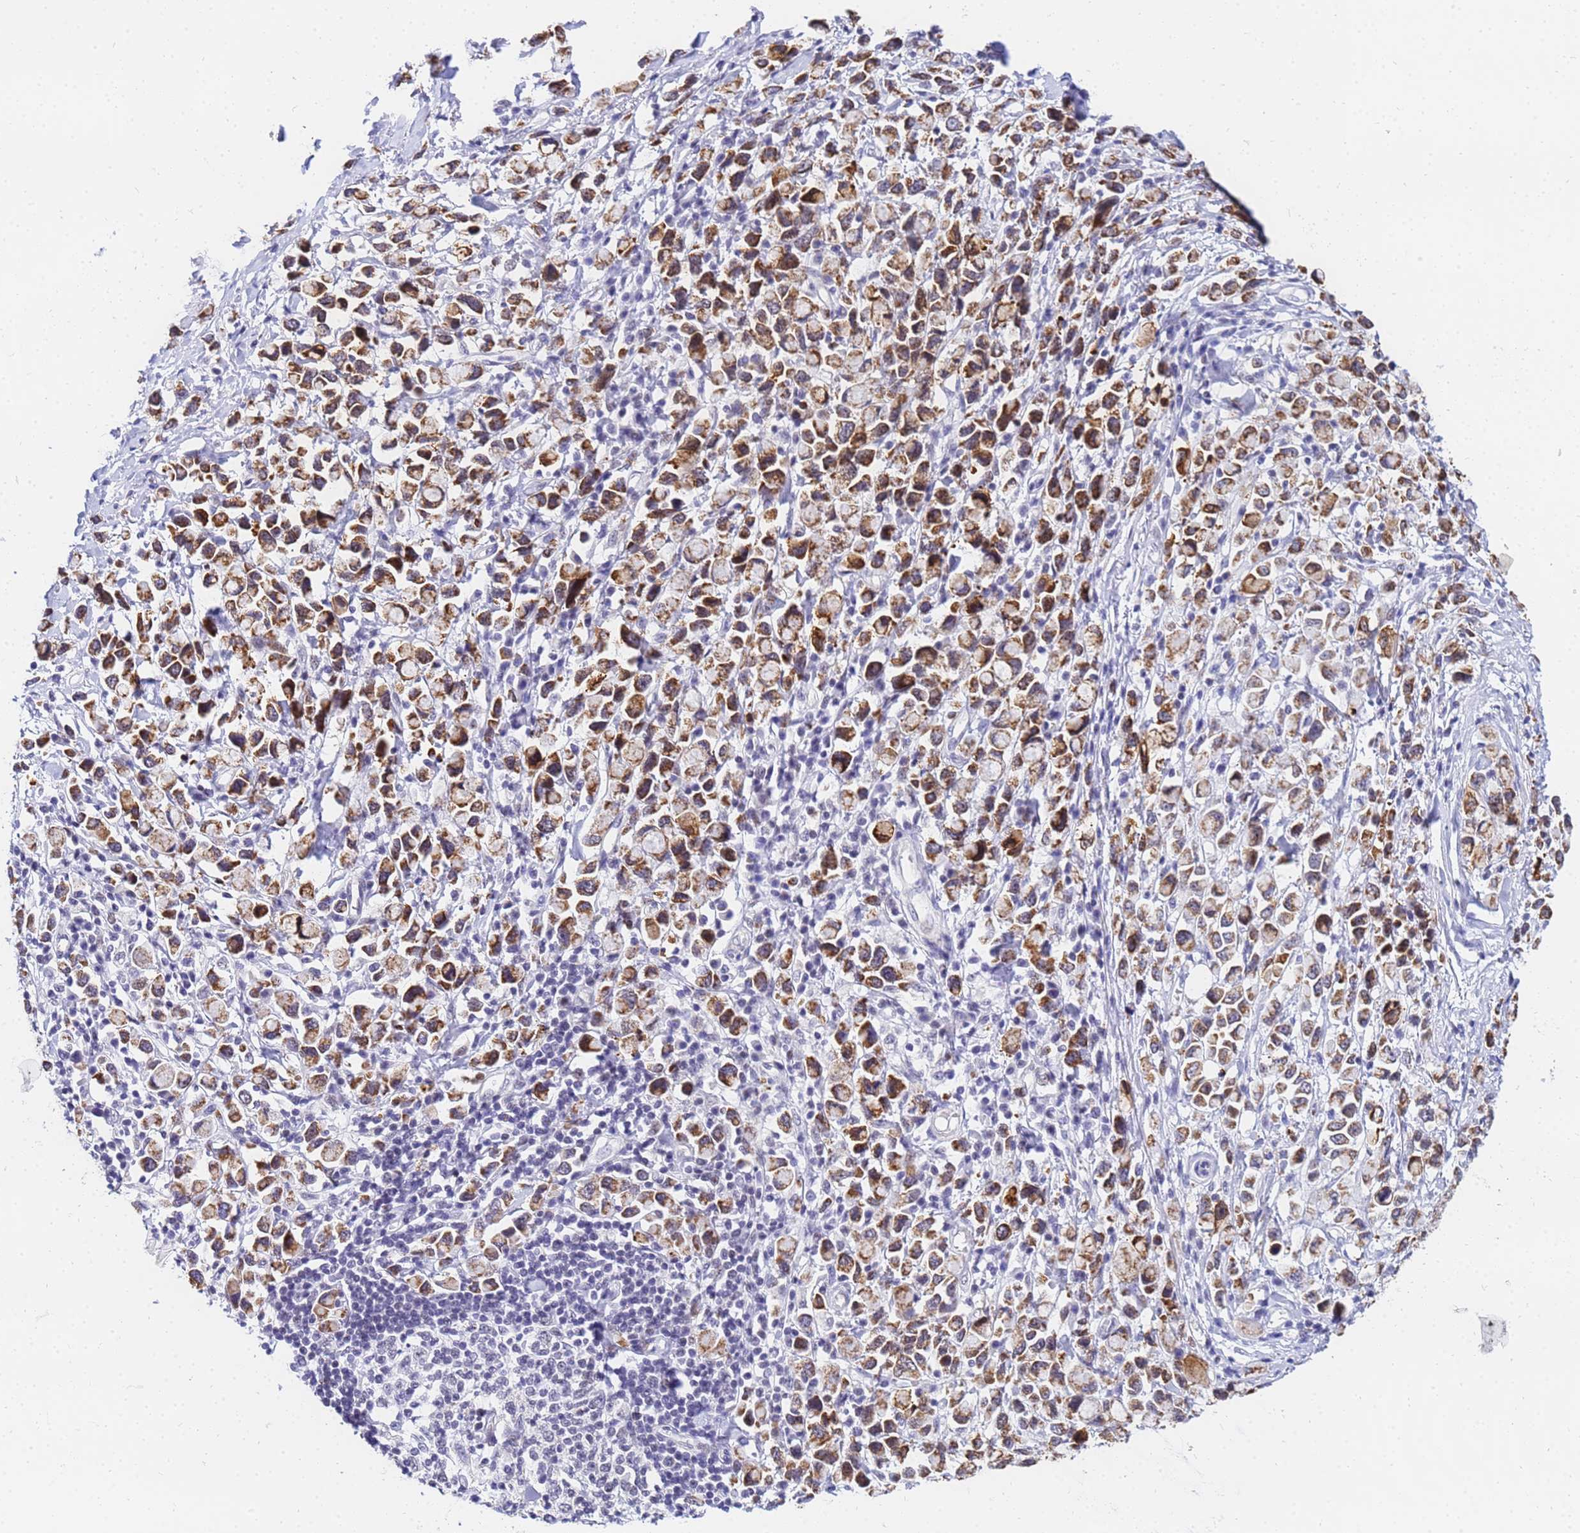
{"staining": {"intensity": "moderate", "quantity": ">75%", "location": "cytoplasmic/membranous"}, "tissue": "stomach cancer", "cell_type": "Tumor cells", "image_type": "cancer", "snomed": [{"axis": "morphology", "description": "Adenocarcinoma, NOS"}, {"axis": "topography", "description": "Stomach"}], "caption": "Immunohistochemical staining of stomach cancer (adenocarcinoma) displays medium levels of moderate cytoplasmic/membranous staining in approximately >75% of tumor cells.", "gene": "CKMT1A", "patient": {"sex": "female", "age": 81}}